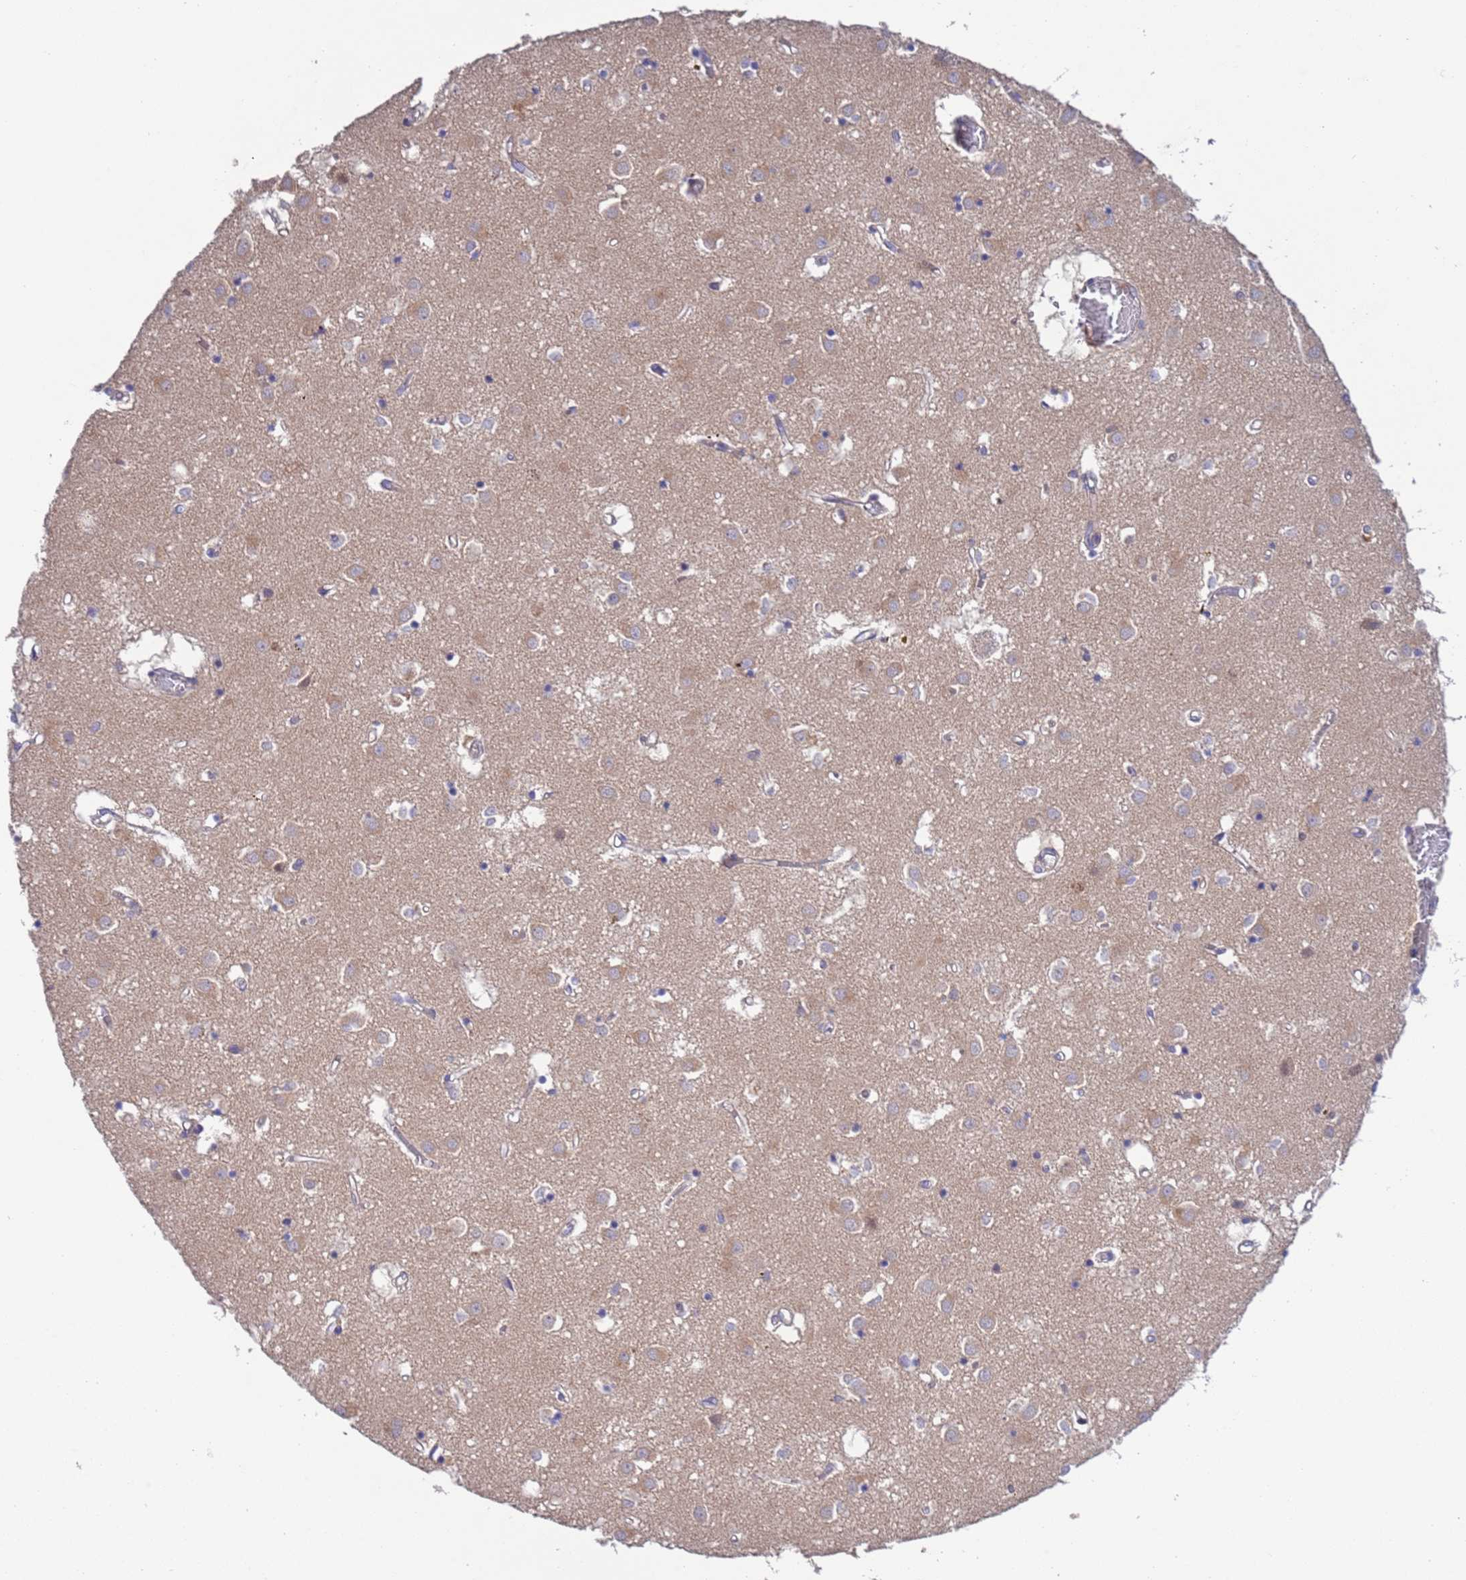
{"staining": {"intensity": "negative", "quantity": "none", "location": "none"}, "tissue": "caudate", "cell_type": "Glial cells", "image_type": "normal", "snomed": [{"axis": "morphology", "description": "Normal tissue, NOS"}, {"axis": "topography", "description": "Lateral ventricle wall"}], "caption": "This is an immunohistochemistry histopathology image of benign caudate. There is no positivity in glial cells.", "gene": "PARP16", "patient": {"sex": "male", "age": 70}}